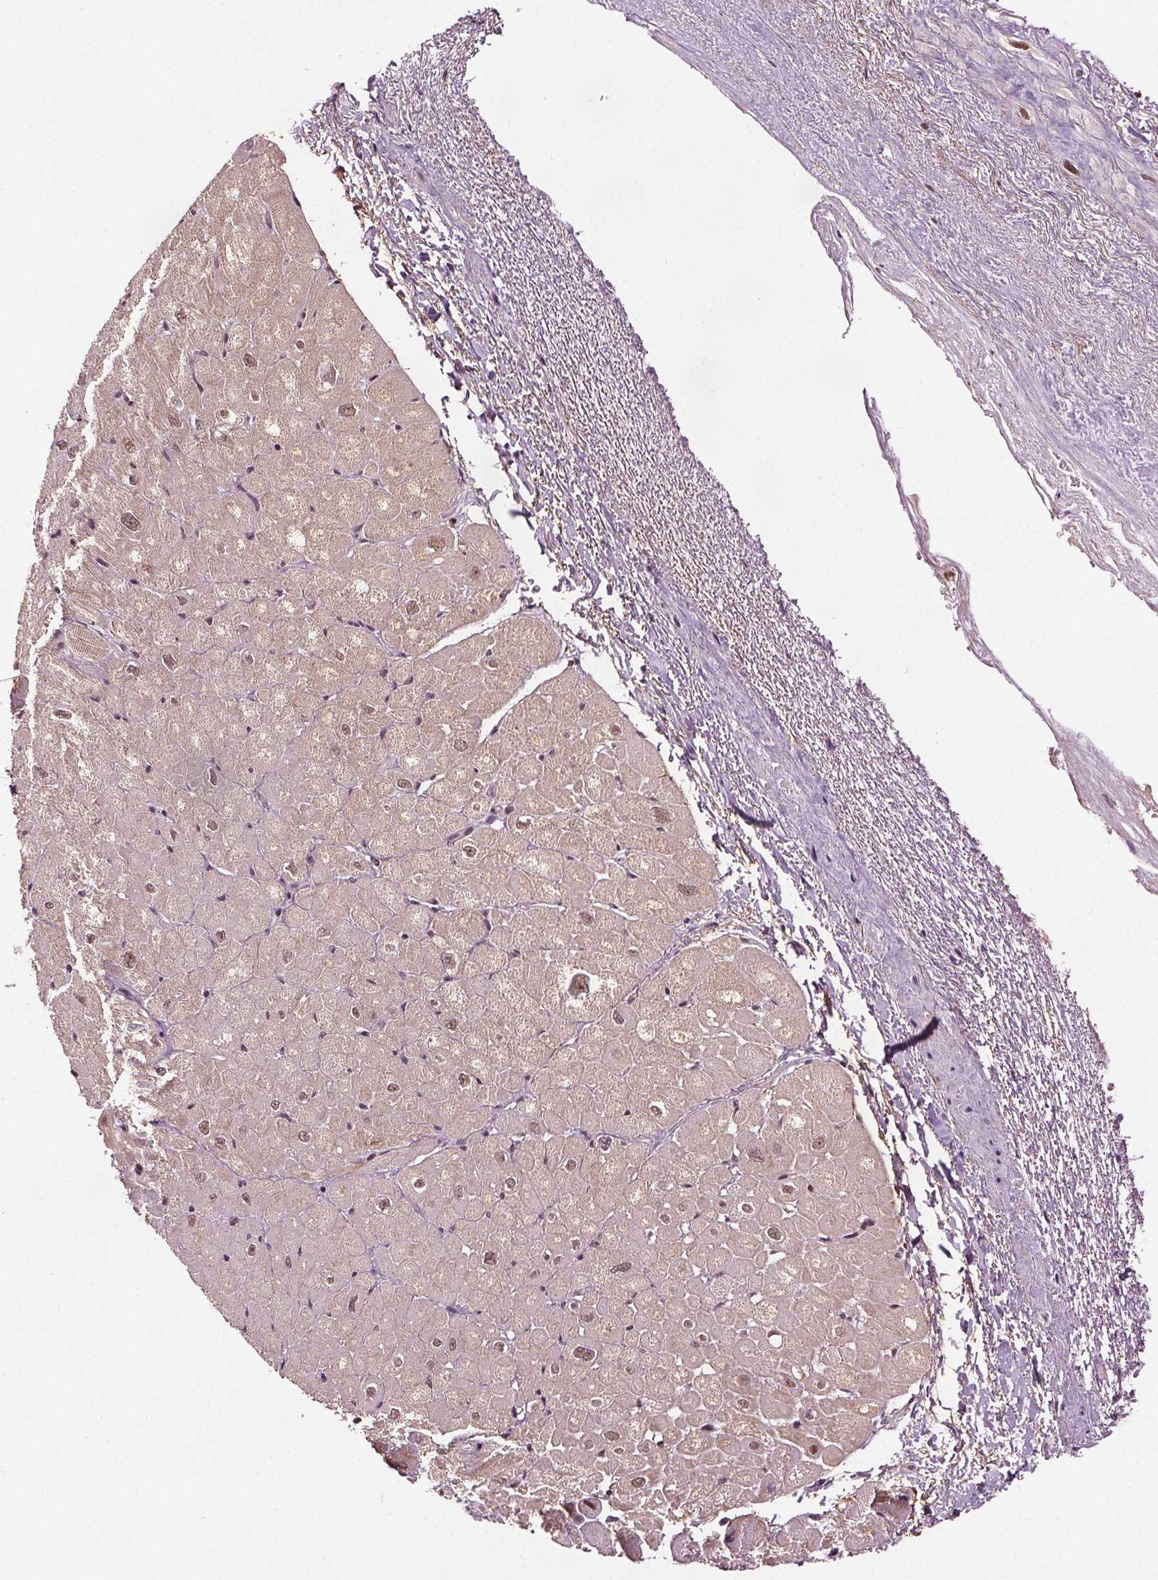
{"staining": {"intensity": "weak", "quantity": "25%-75%", "location": "cytoplasmic/membranous,nuclear"}, "tissue": "heart muscle", "cell_type": "Cardiomyocytes", "image_type": "normal", "snomed": [{"axis": "morphology", "description": "Normal tissue, NOS"}, {"axis": "topography", "description": "Heart"}], "caption": "Cardiomyocytes demonstrate low levels of weak cytoplasmic/membranous,nuclear positivity in approximately 25%-75% of cells in unremarkable human heart muscle. The staining is performed using DAB brown chromogen to label protein expression. The nuclei are counter-stained blue using hematoxylin.", "gene": "DDX11", "patient": {"sex": "male", "age": 62}}